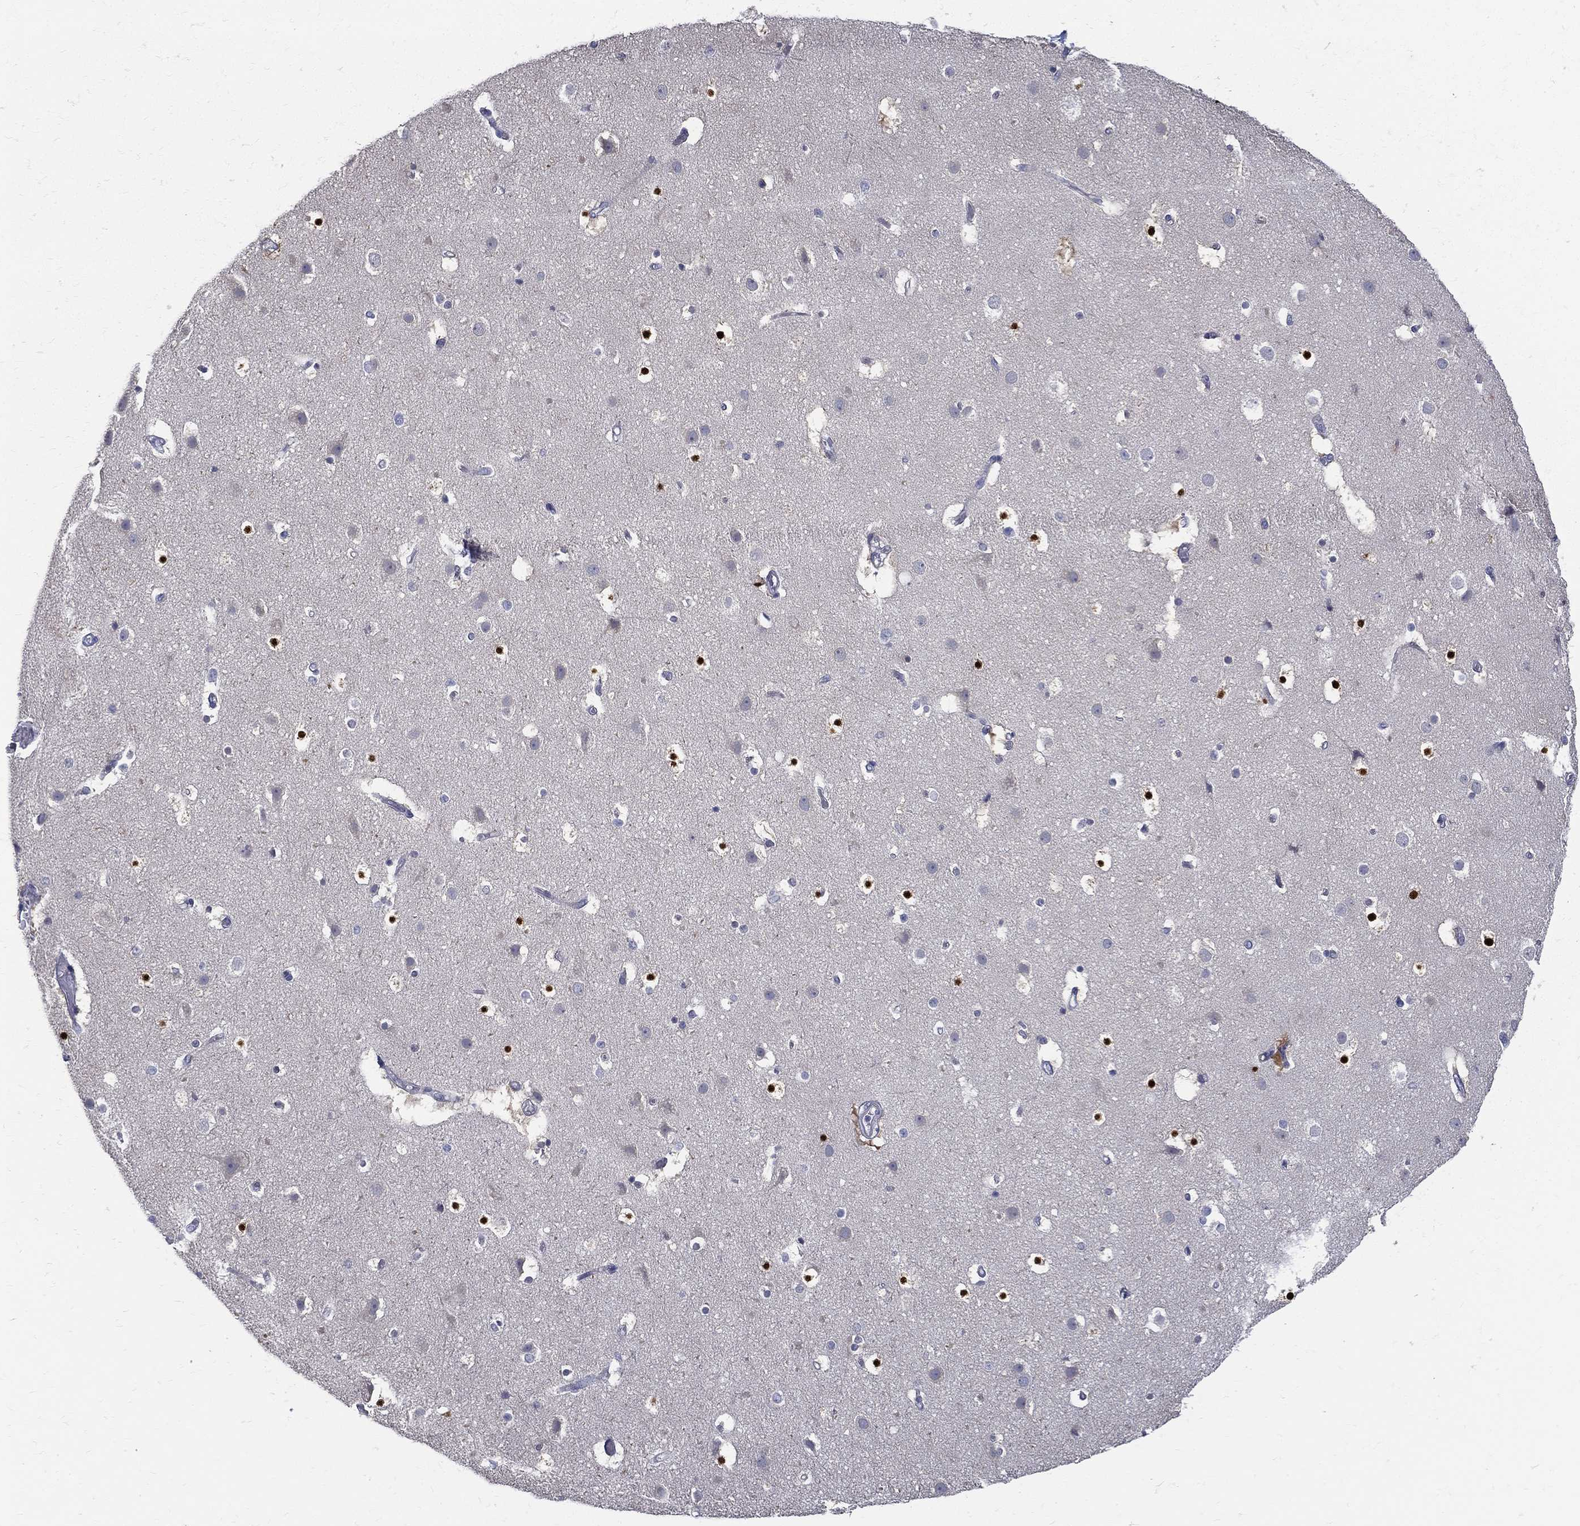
{"staining": {"intensity": "negative", "quantity": "none", "location": "none"}, "tissue": "cerebral cortex", "cell_type": "Endothelial cells", "image_type": "normal", "snomed": [{"axis": "morphology", "description": "Normal tissue, NOS"}, {"axis": "topography", "description": "Cerebral cortex"}], "caption": "High power microscopy image of an immunohistochemistry (IHC) micrograph of unremarkable cerebral cortex, revealing no significant positivity in endothelial cells.", "gene": "ETNPPL", "patient": {"sex": "female", "age": 52}}